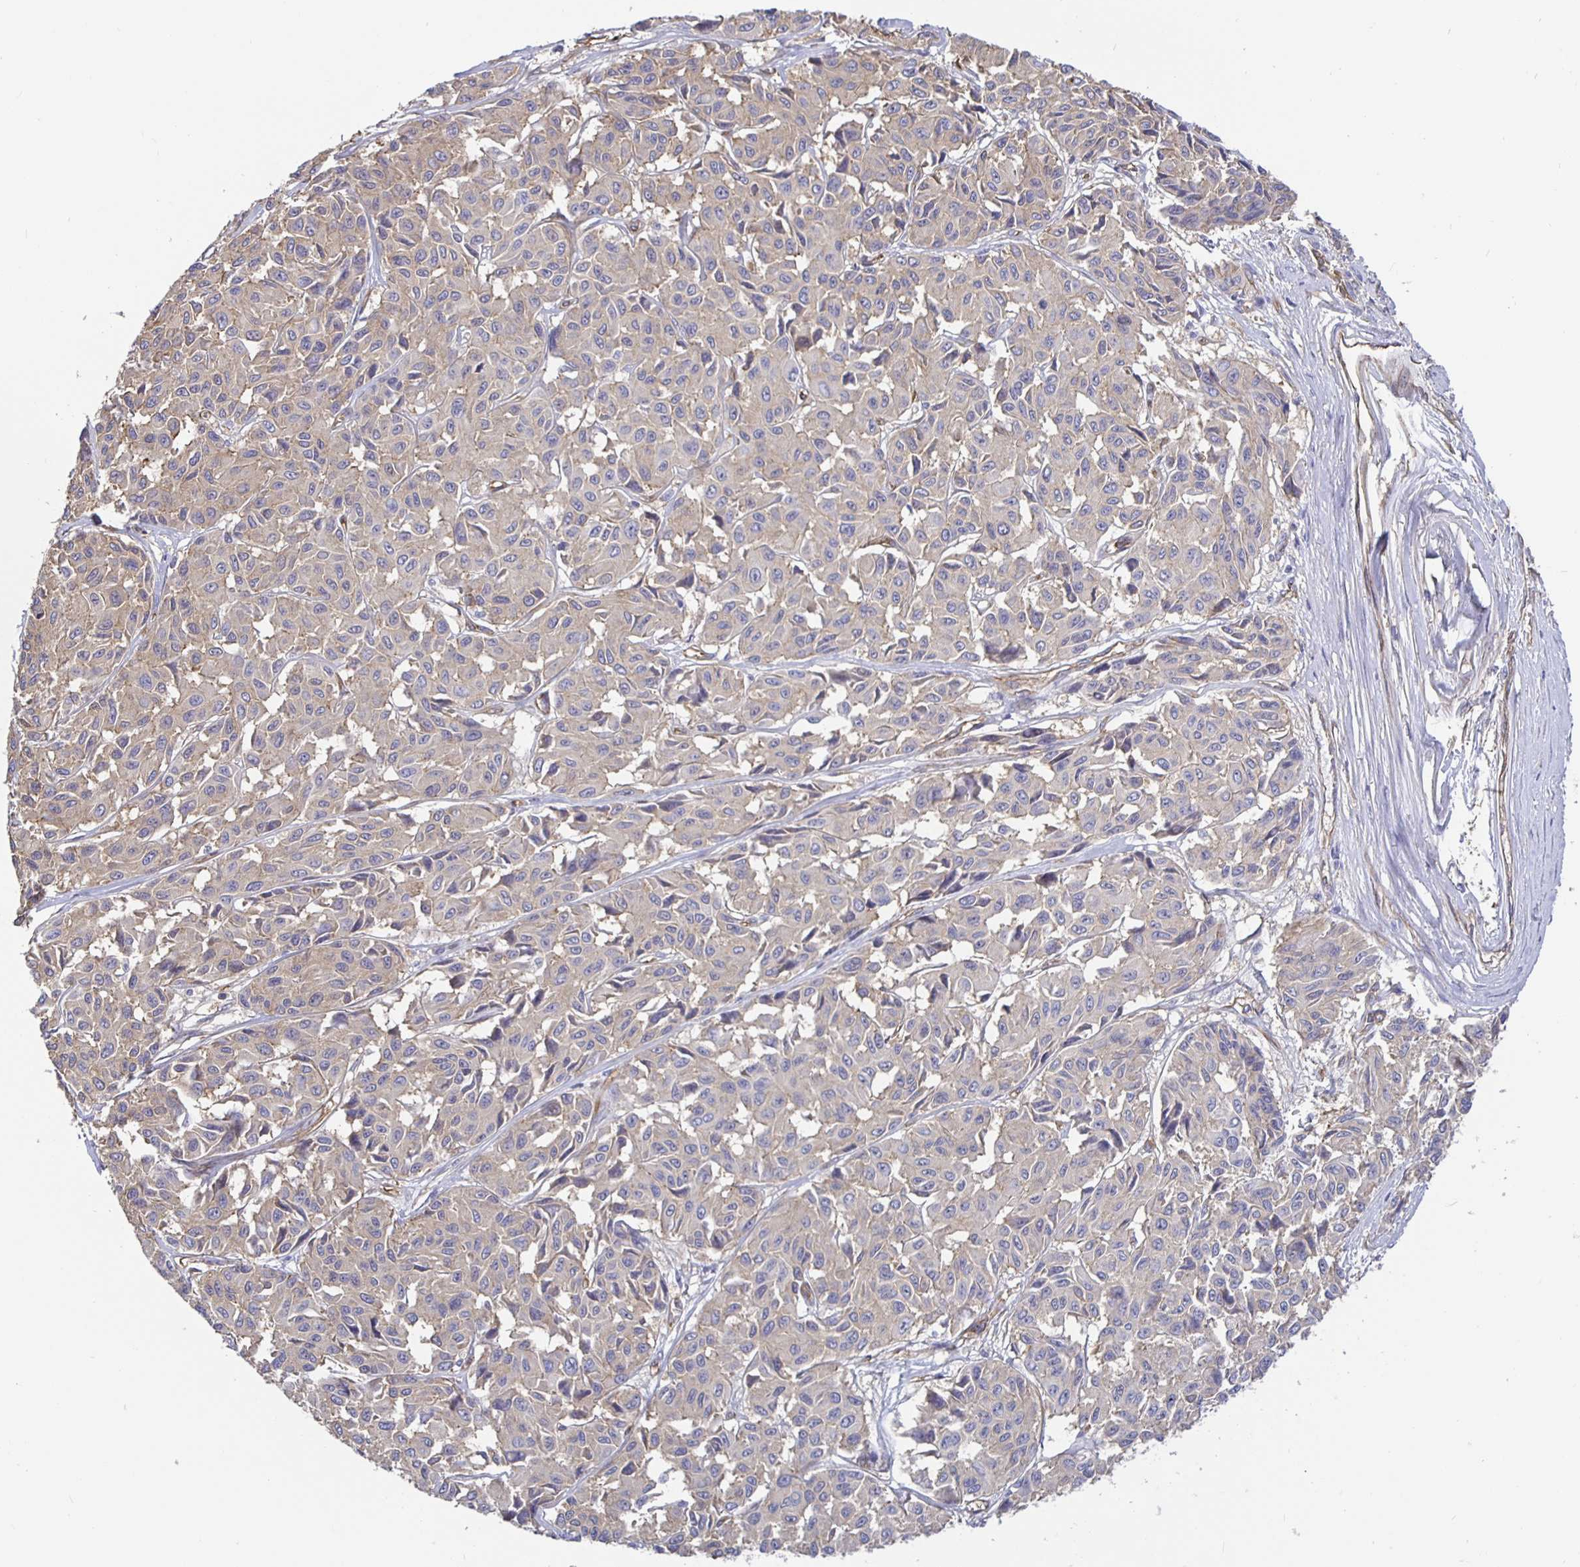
{"staining": {"intensity": "negative", "quantity": "none", "location": "none"}, "tissue": "melanoma", "cell_type": "Tumor cells", "image_type": "cancer", "snomed": [{"axis": "morphology", "description": "Malignant melanoma, NOS"}, {"axis": "topography", "description": "Skin"}], "caption": "The histopathology image displays no significant expression in tumor cells of malignant melanoma.", "gene": "ARHGEF39", "patient": {"sex": "female", "age": 66}}